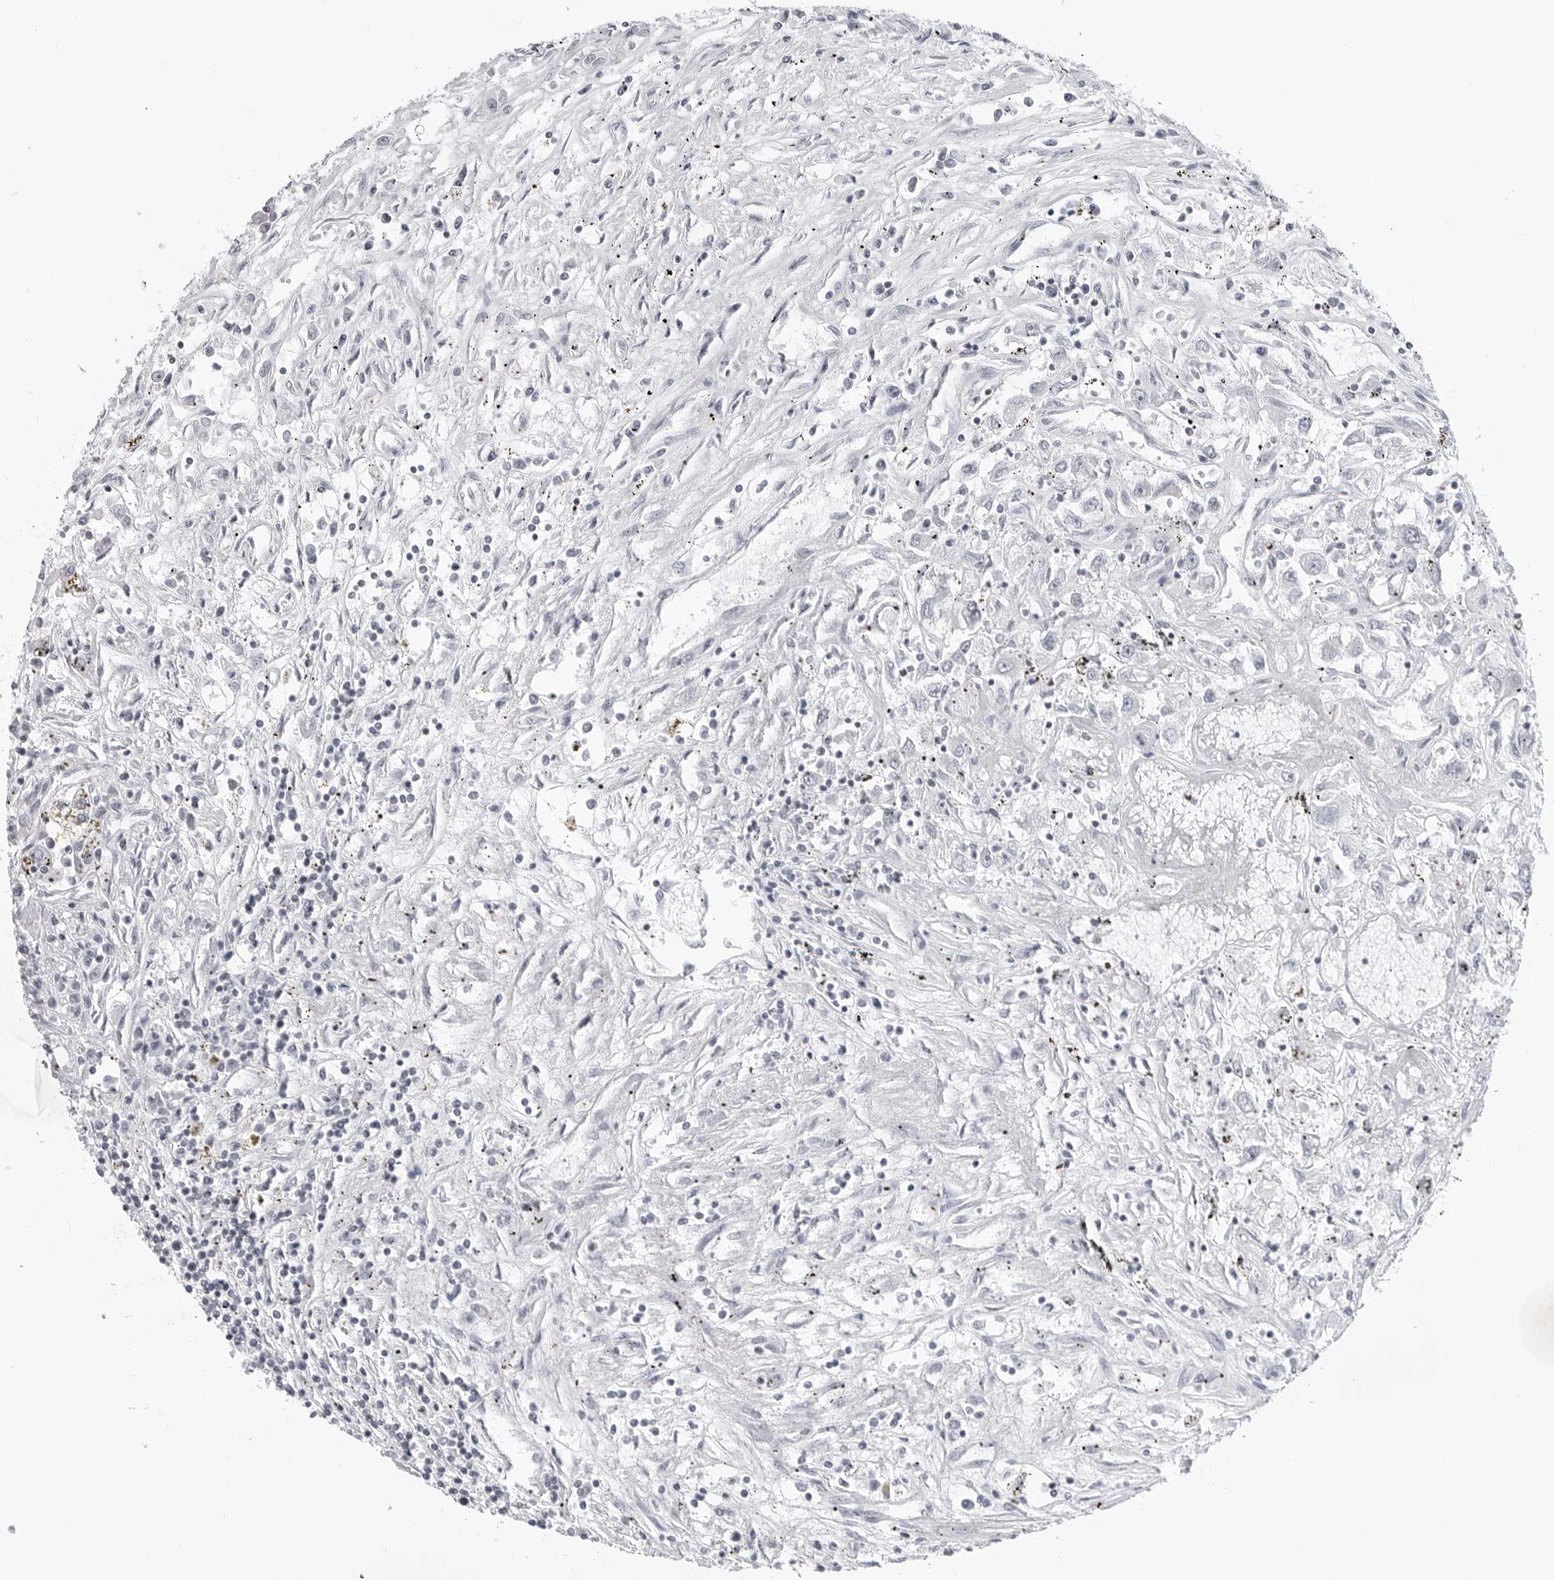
{"staining": {"intensity": "negative", "quantity": "none", "location": "none"}, "tissue": "renal cancer", "cell_type": "Tumor cells", "image_type": "cancer", "snomed": [{"axis": "morphology", "description": "Adenocarcinoma, NOS"}, {"axis": "topography", "description": "Kidney"}], "caption": "Tumor cells show no significant protein staining in adenocarcinoma (renal). (Stains: DAB (3,3'-diaminobenzidine) IHC with hematoxylin counter stain, Microscopy: brightfield microscopy at high magnification).", "gene": "TRIM66", "patient": {"sex": "female", "age": 52}}